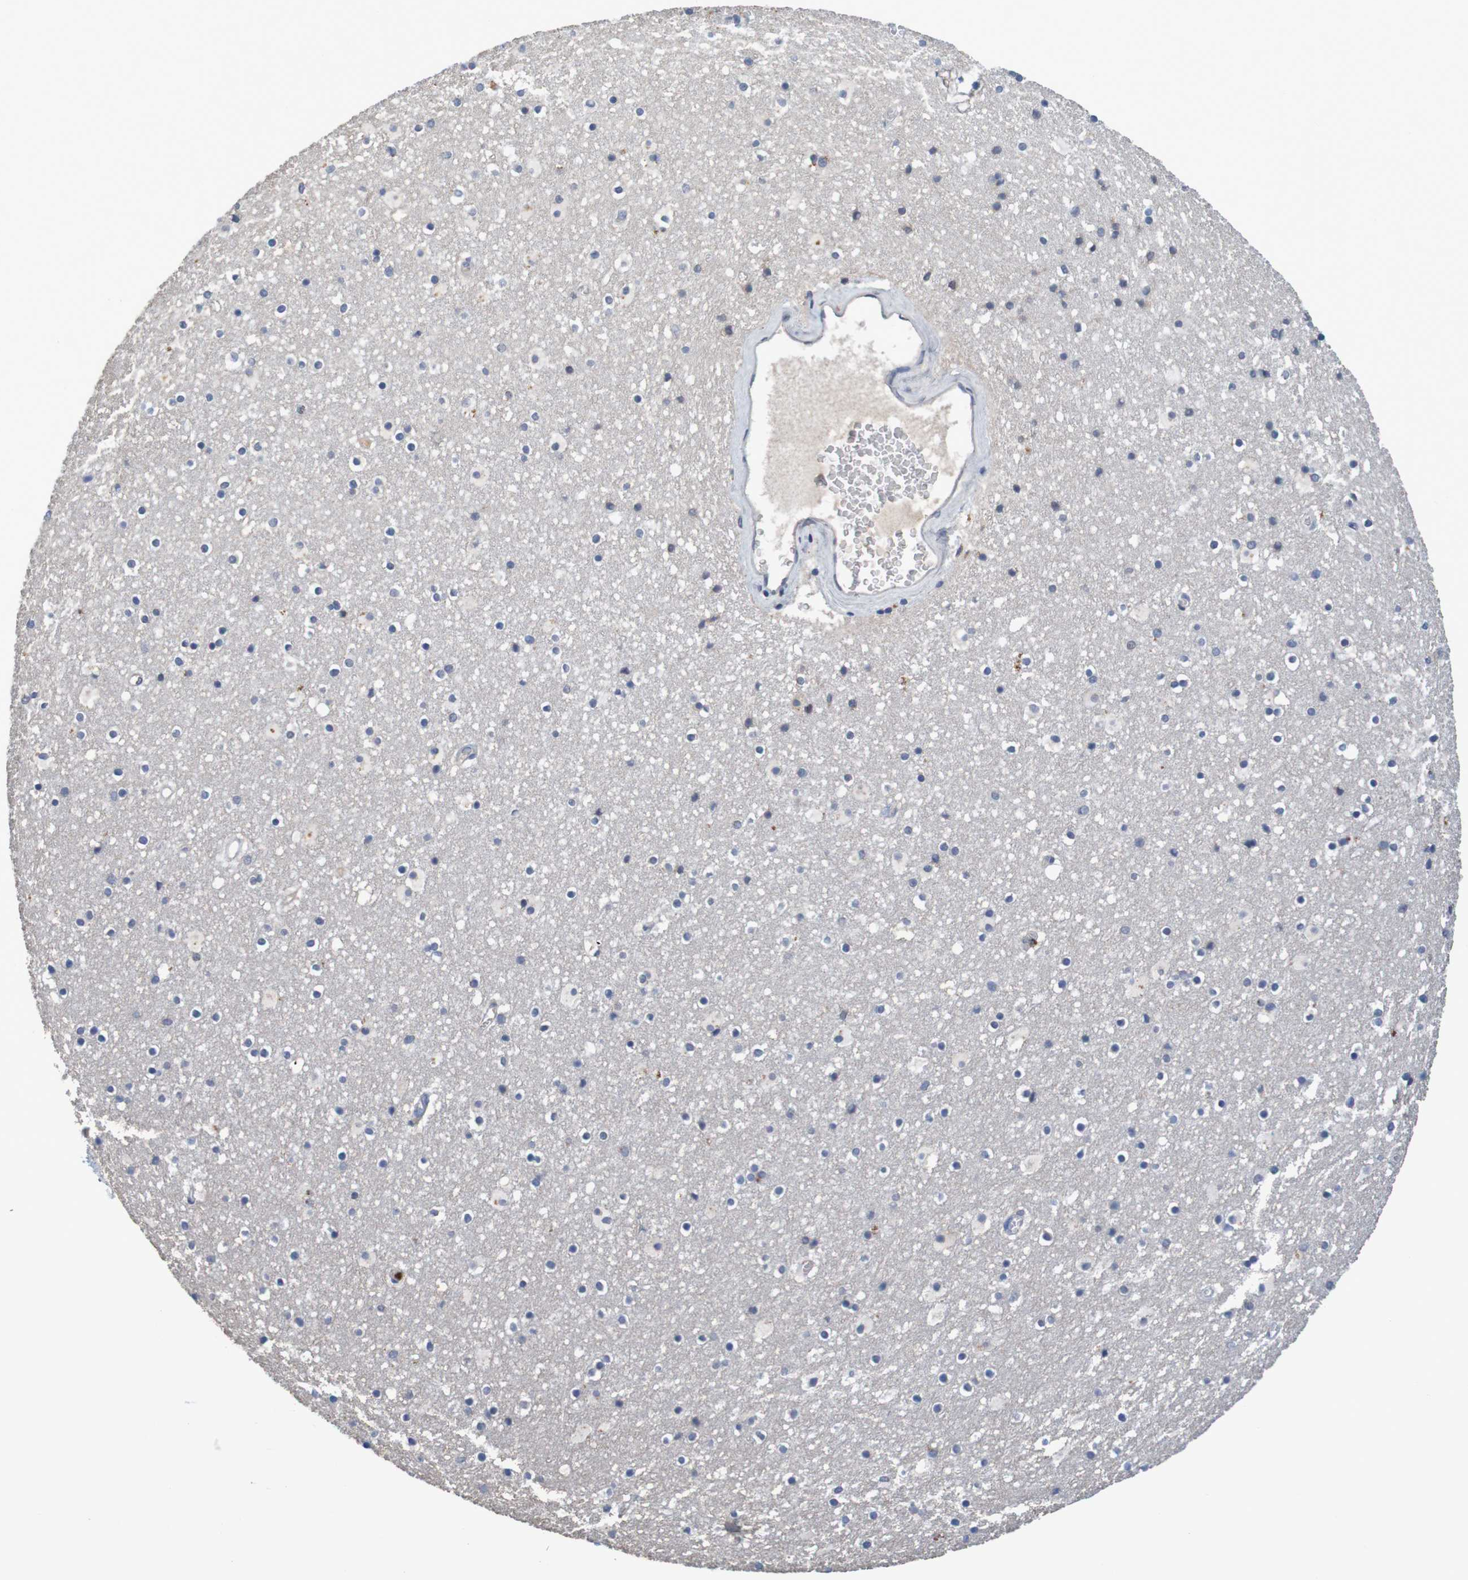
{"staining": {"intensity": "moderate", "quantity": "<25%", "location": "cytoplasmic/membranous"}, "tissue": "caudate", "cell_type": "Glial cells", "image_type": "normal", "snomed": [{"axis": "morphology", "description": "Normal tissue, NOS"}, {"axis": "topography", "description": "Lateral ventricle wall"}], "caption": "A micrograph showing moderate cytoplasmic/membranous expression in approximately <25% of glial cells in normal caudate, as visualized by brown immunohistochemical staining.", "gene": "LTA", "patient": {"sex": "male", "age": 45}}